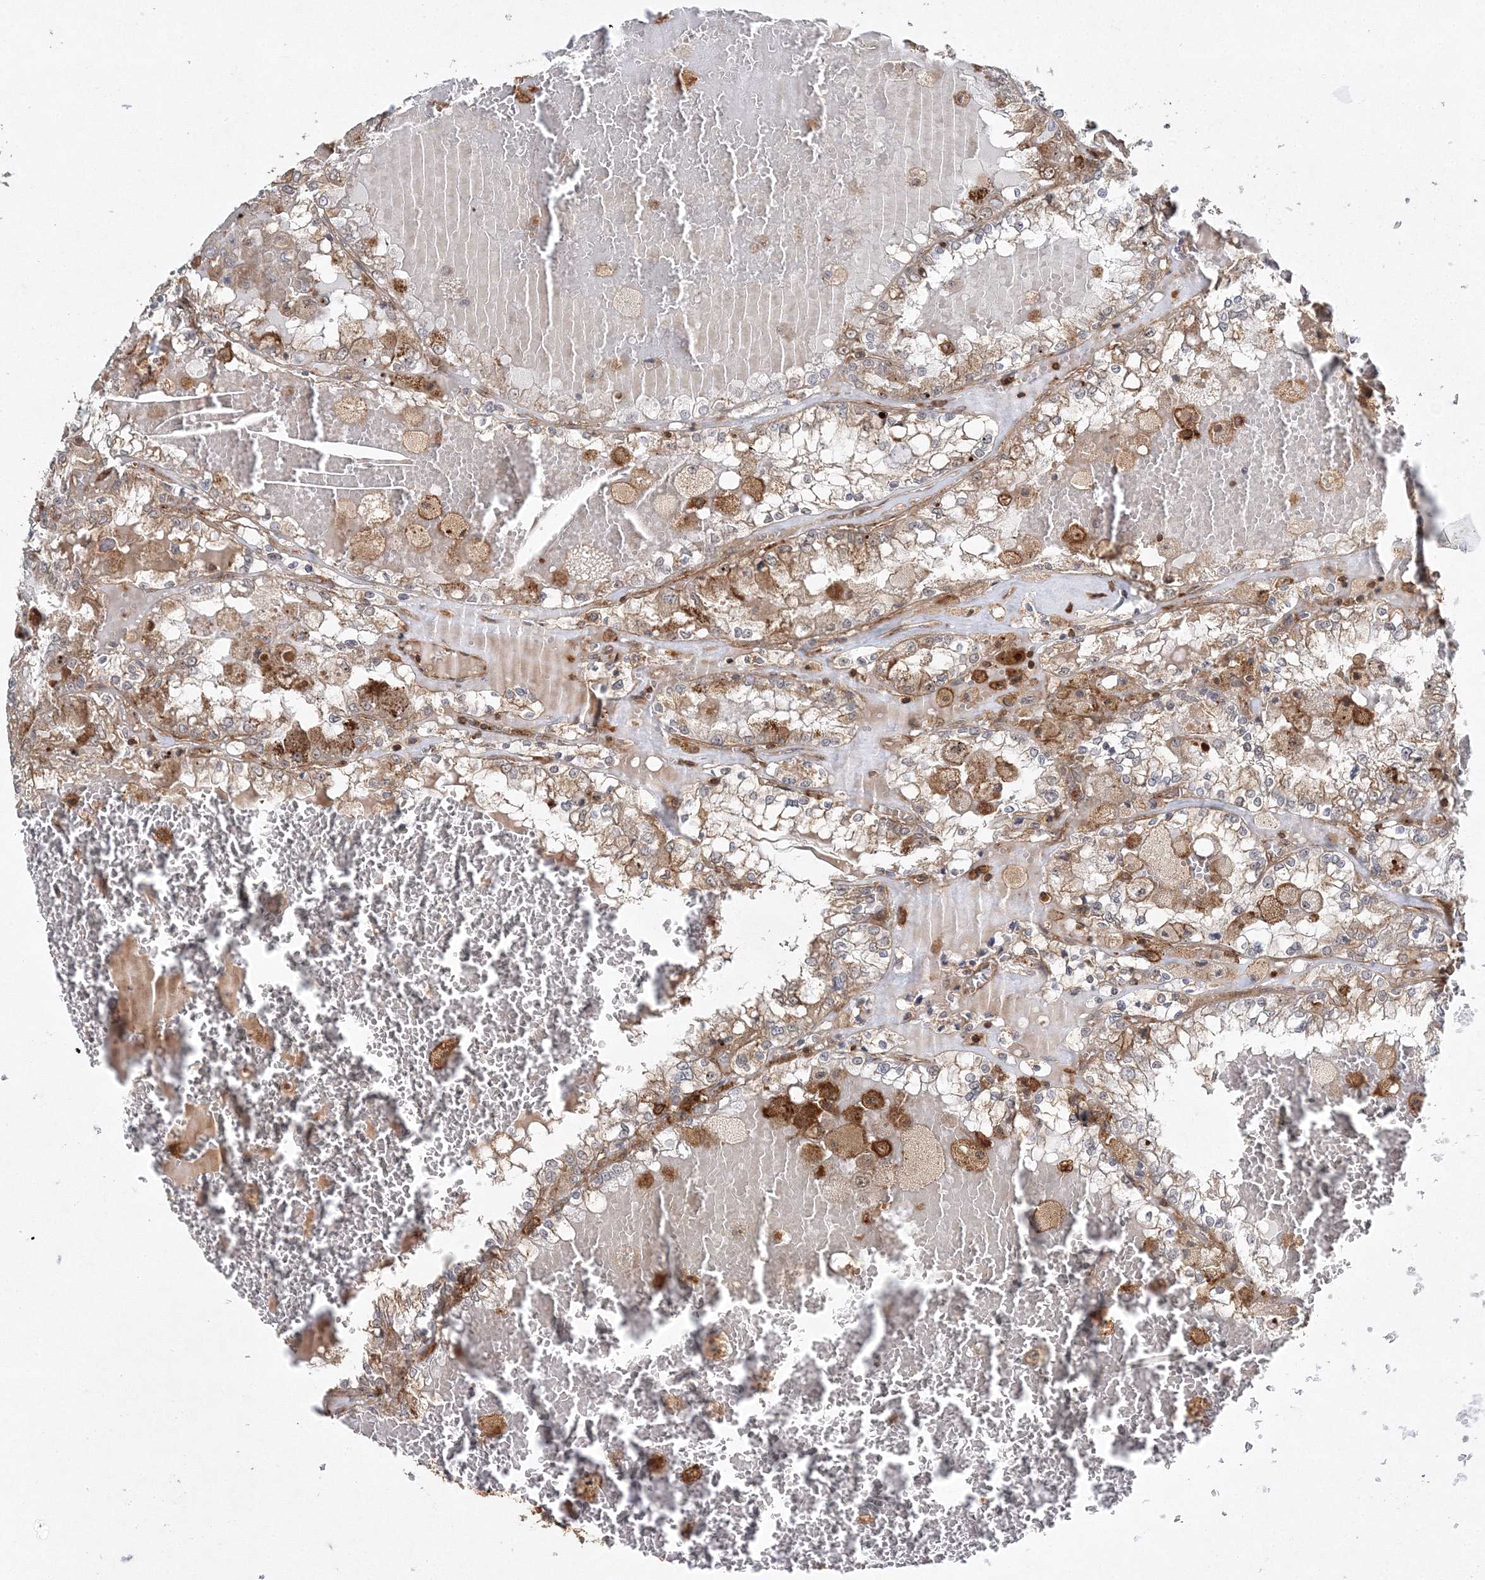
{"staining": {"intensity": "moderate", "quantity": "25%-75%", "location": "cytoplasmic/membranous"}, "tissue": "renal cancer", "cell_type": "Tumor cells", "image_type": "cancer", "snomed": [{"axis": "morphology", "description": "Adenocarcinoma, NOS"}, {"axis": "topography", "description": "Kidney"}], "caption": "Tumor cells reveal medium levels of moderate cytoplasmic/membranous positivity in approximately 25%-75% of cells in adenocarcinoma (renal). The staining was performed using DAB (3,3'-diaminobenzidine), with brown indicating positive protein expression. Nuclei are stained blue with hematoxylin.", "gene": "WDR37", "patient": {"sex": "female", "age": 56}}